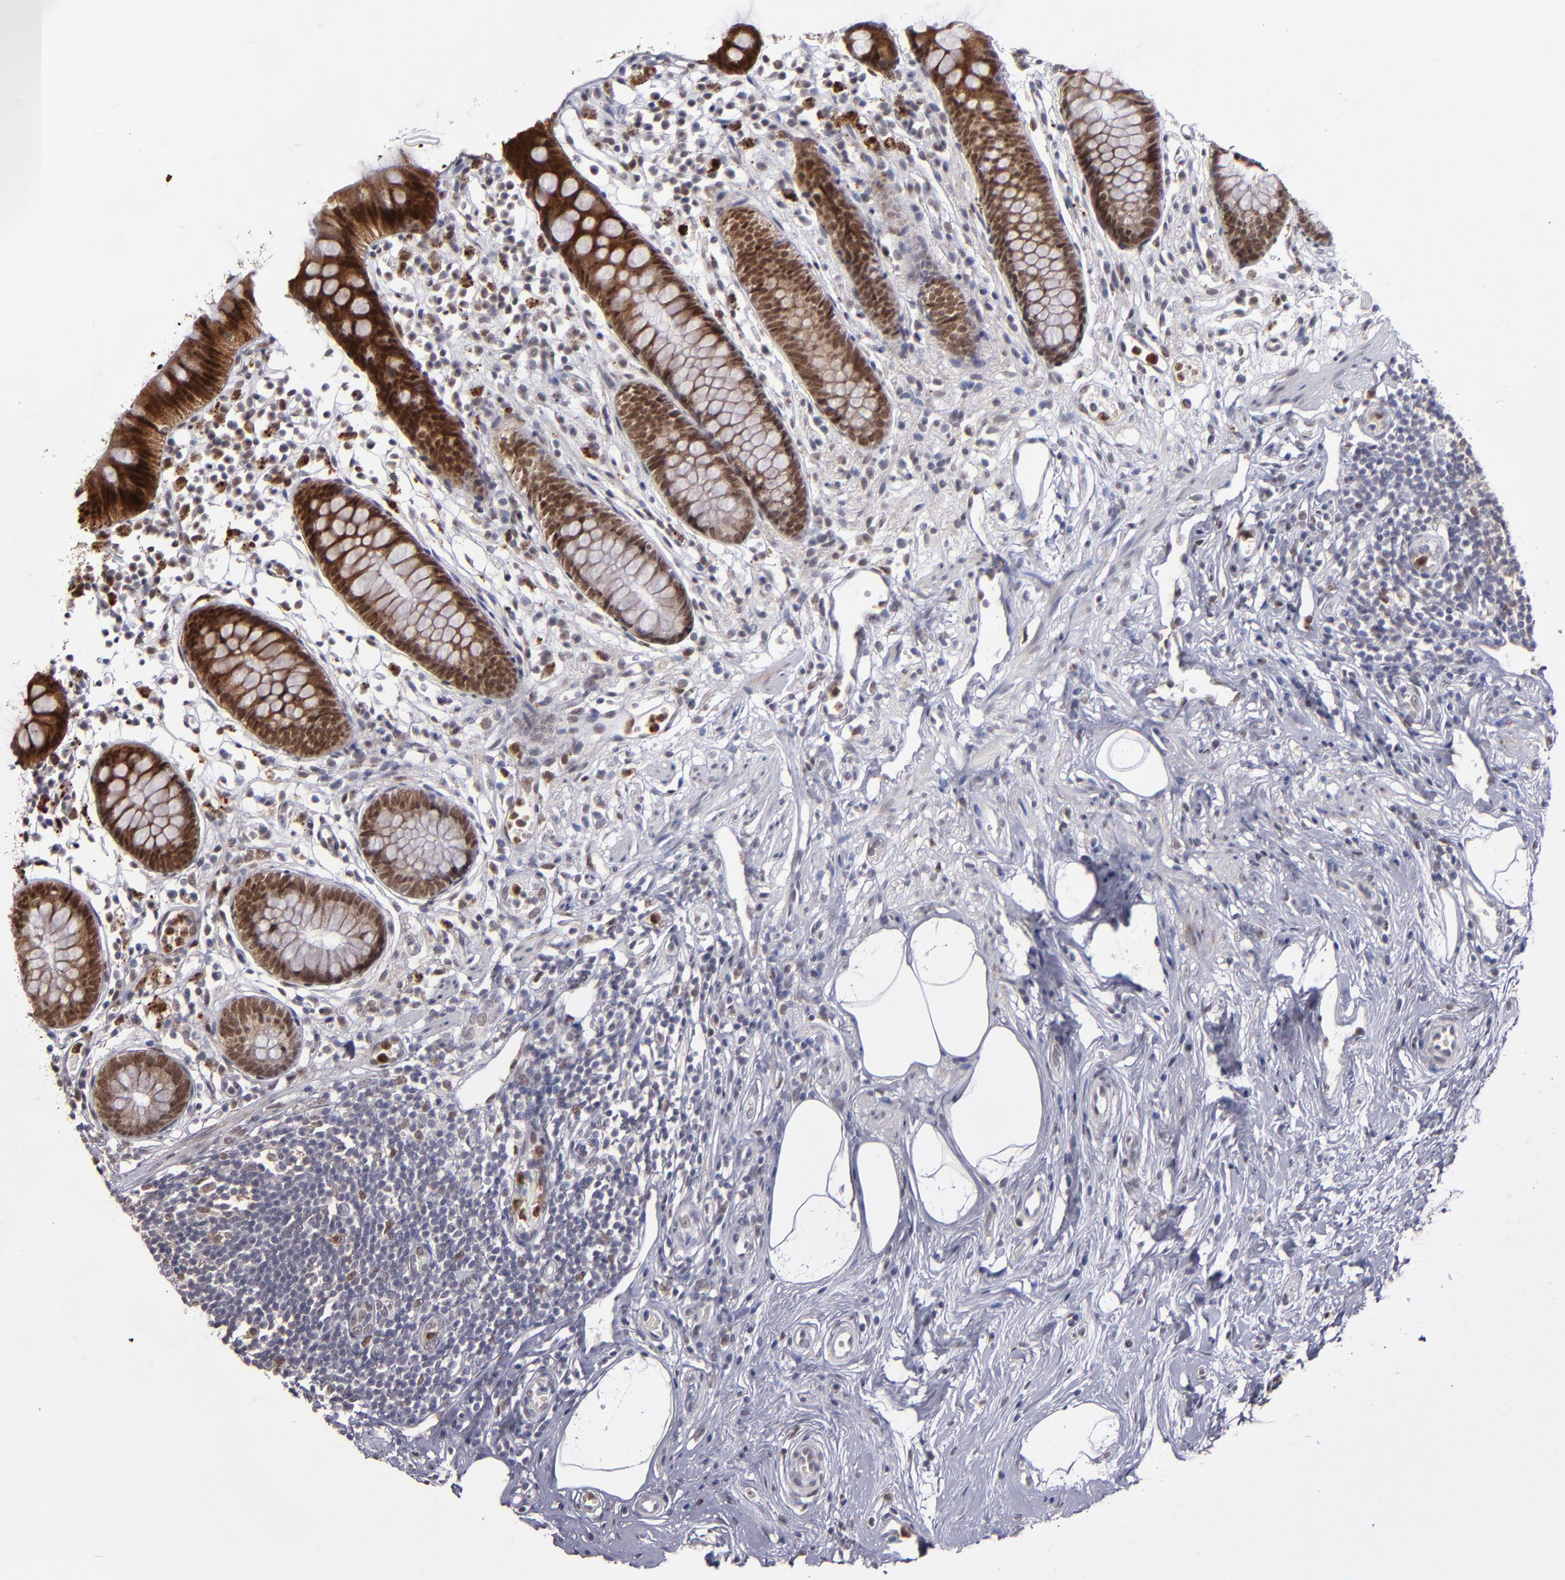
{"staining": {"intensity": "strong", "quantity": ">75%", "location": "cytoplasmic/membranous,nuclear"}, "tissue": "appendix", "cell_type": "Glandular cells", "image_type": "normal", "snomed": [{"axis": "morphology", "description": "Normal tissue, NOS"}, {"axis": "topography", "description": "Appendix"}], "caption": "DAB immunohistochemical staining of unremarkable human appendix displays strong cytoplasmic/membranous,nuclear protein expression in approximately >75% of glandular cells.", "gene": "RREB1", "patient": {"sex": "male", "age": 38}}